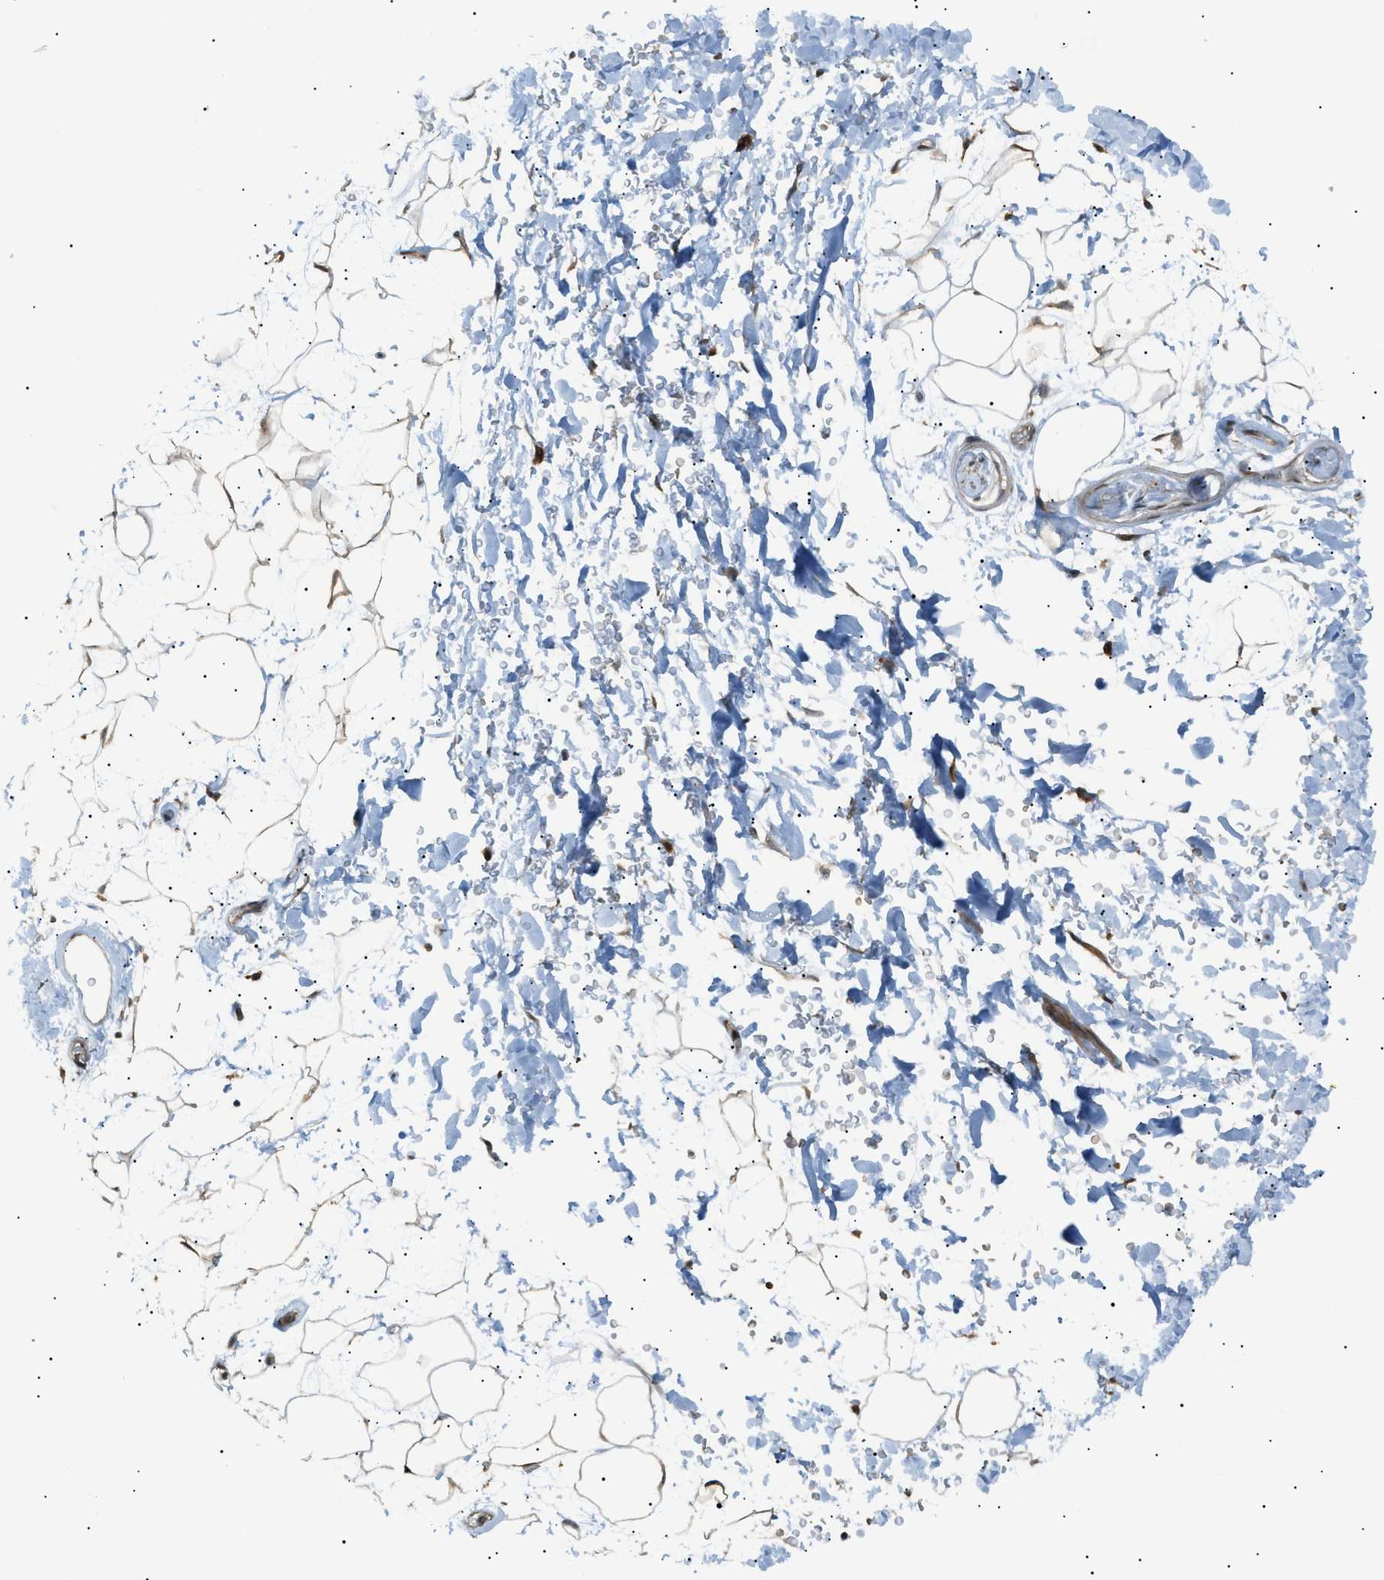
{"staining": {"intensity": "weak", "quantity": ">75%", "location": "cytoplasmic/membranous"}, "tissue": "adipose tissue", "cell_type": "Adipocytes", "image_type": "normal", "snomed": [{"axis": "morphology", "description": "Normal tissue, NOS"}, {"axis": "topography", "description": "Soft tissue"}], "caption": "Normal adipose tissue shows weak cytoplasmic/membranous staining in about >75% of adipocytes, visualized by immunohistochemistry.", "gene": "LPIN2", "patient": {"sex": "male", "age": 72}}